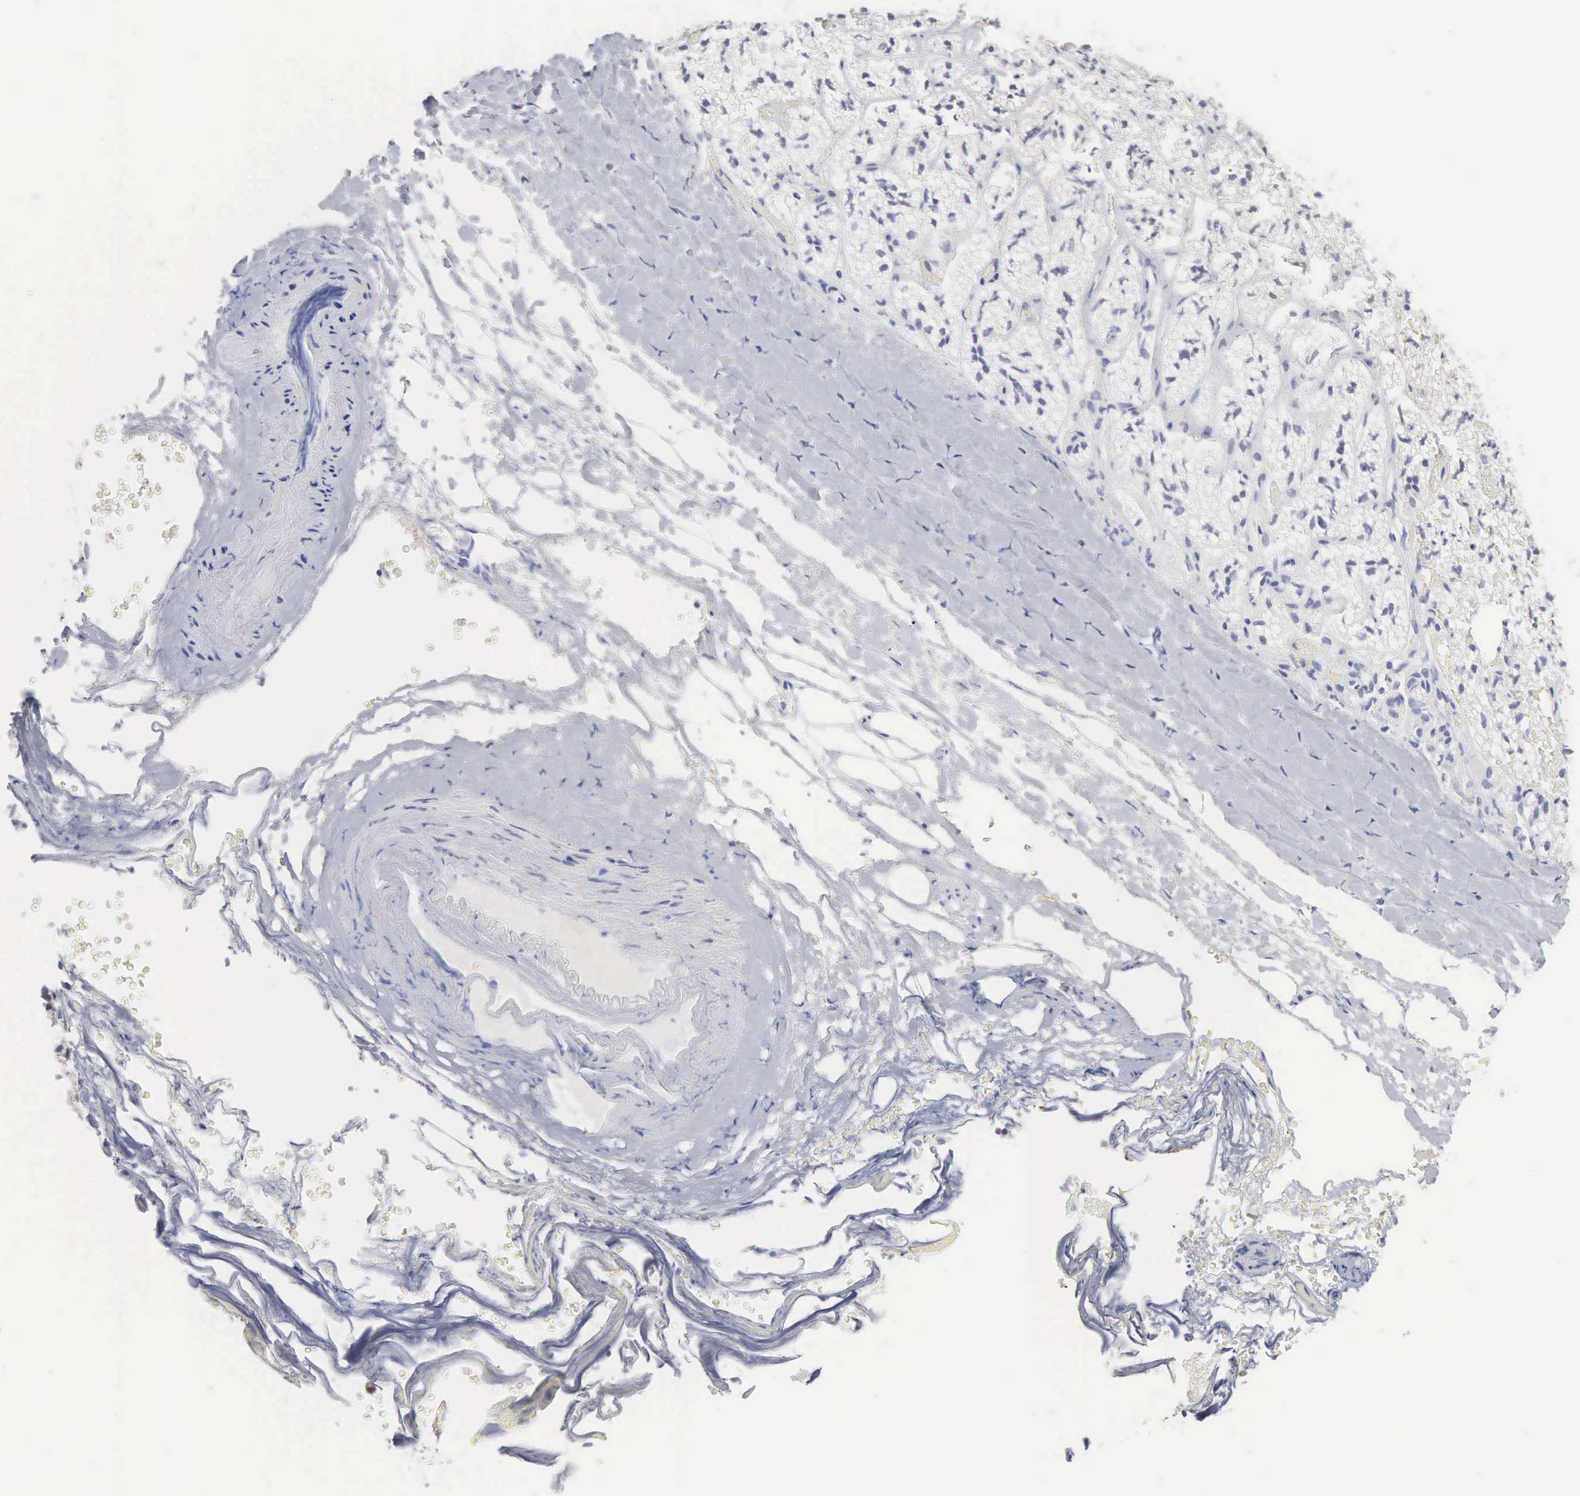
{"staining": {"intensity": "weak", "quantity": "<25%", "location": "nuclear"}, "tissue": "adrenal gland", "cell_type": "Glandular cells", "image_type": "normal", "snomed": [{"axis": "morphology", "description": "Normal tissue, NOS"}, {"axis": "topography", "description": "Adrenal gland"}], "caption": "This is an IHC histopathology image of normal adrenal gland. There is no staining in glandular cells.", "gene": "ACOT4", "patient": {"sex": "male", "age": 53}}